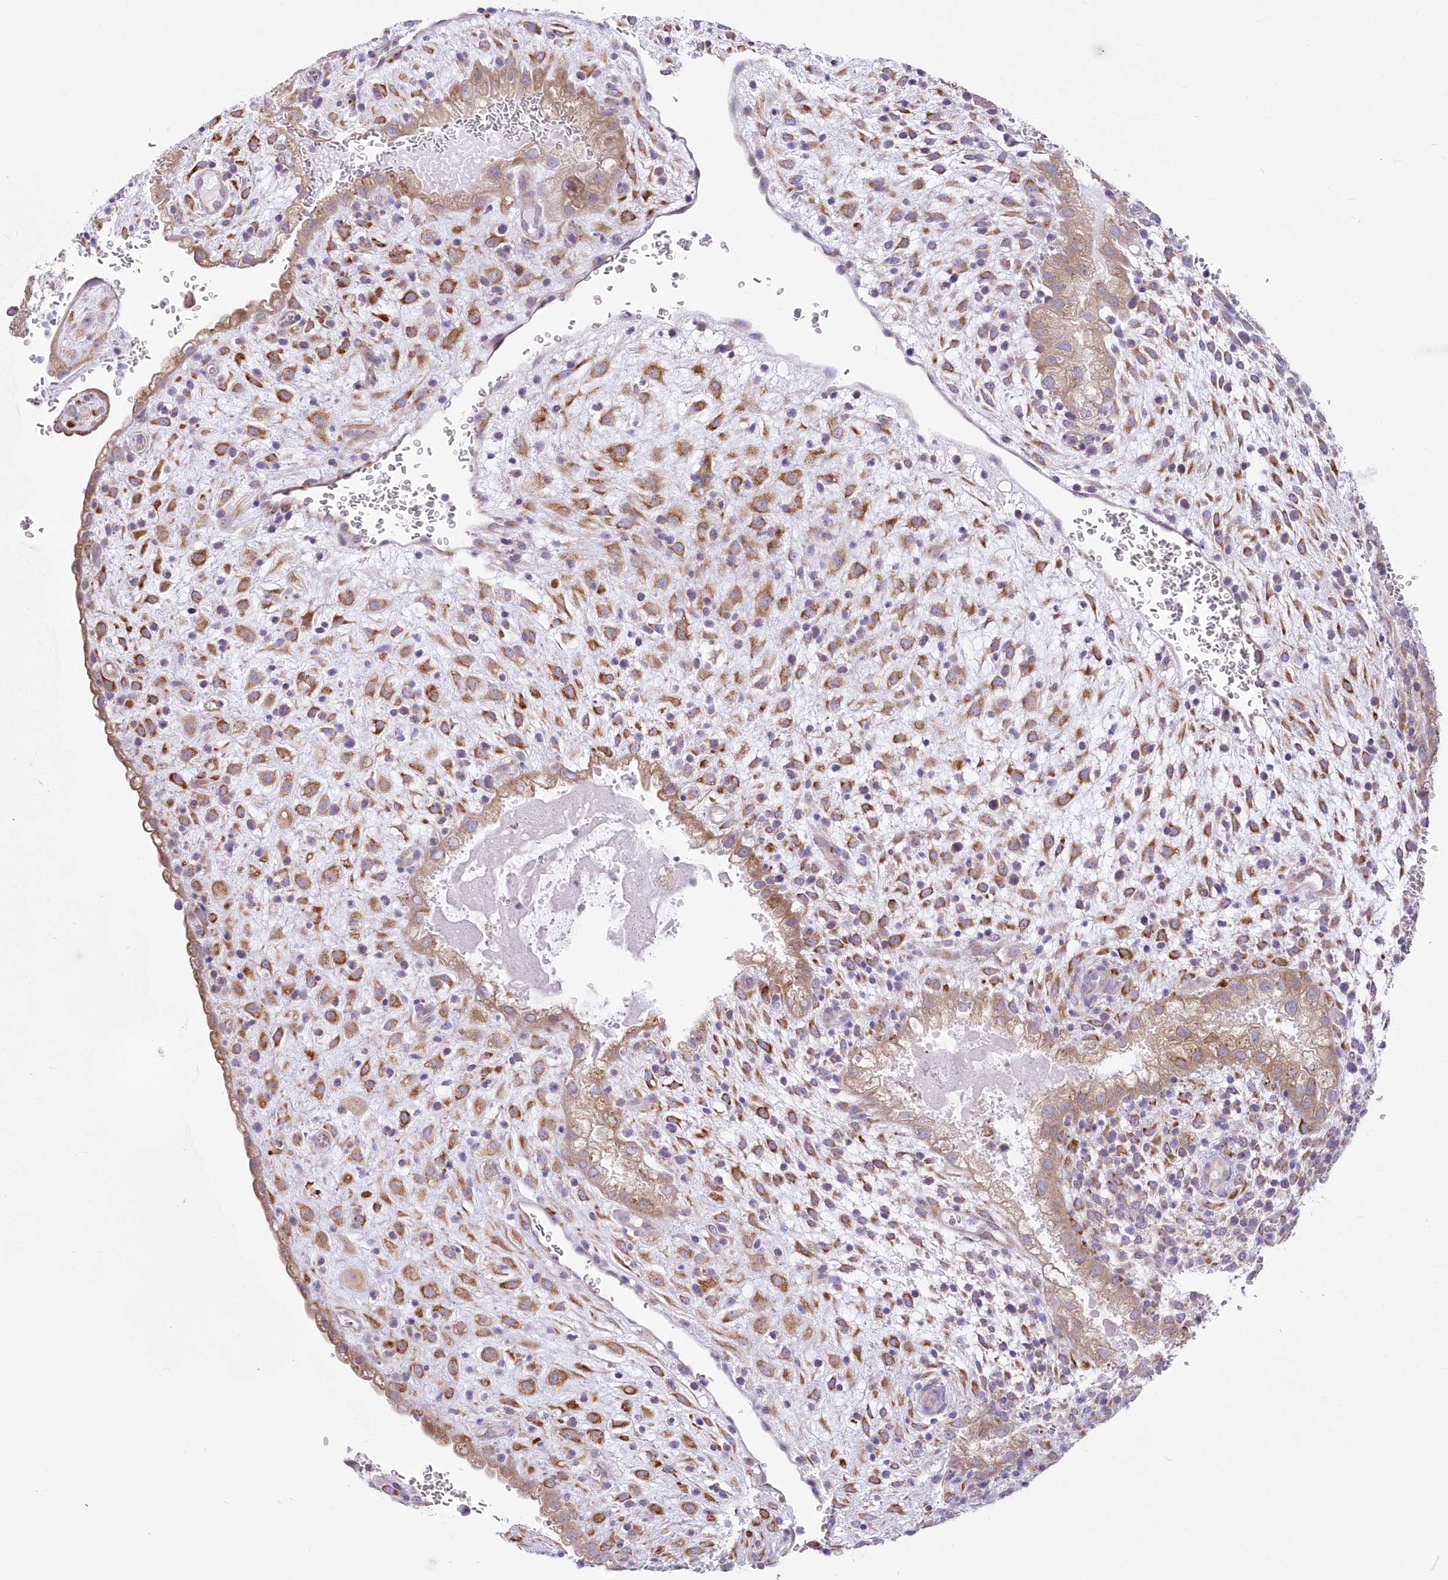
{"staining": {"intensity": "strong", "quantity": "25%-75%", "location": "cytoplasmic/membranous"}, "tissue": "placenta", "cell_type": "Trophoblastic cells", "image_type": "normal", "snomed": [{"axis": "morphology", "description": "Normal tissue, NOS"}, {"axis": "topography", "description": "Placenta"}], "caption": "Strong cytoplasmic/membranous protein expression is present in about 25%-75% of trophoblastic cells in placenta. Nuclei are stained in blue.", "gene": "YTHDC2", "patient": {"sex": "female", "age": 35}}